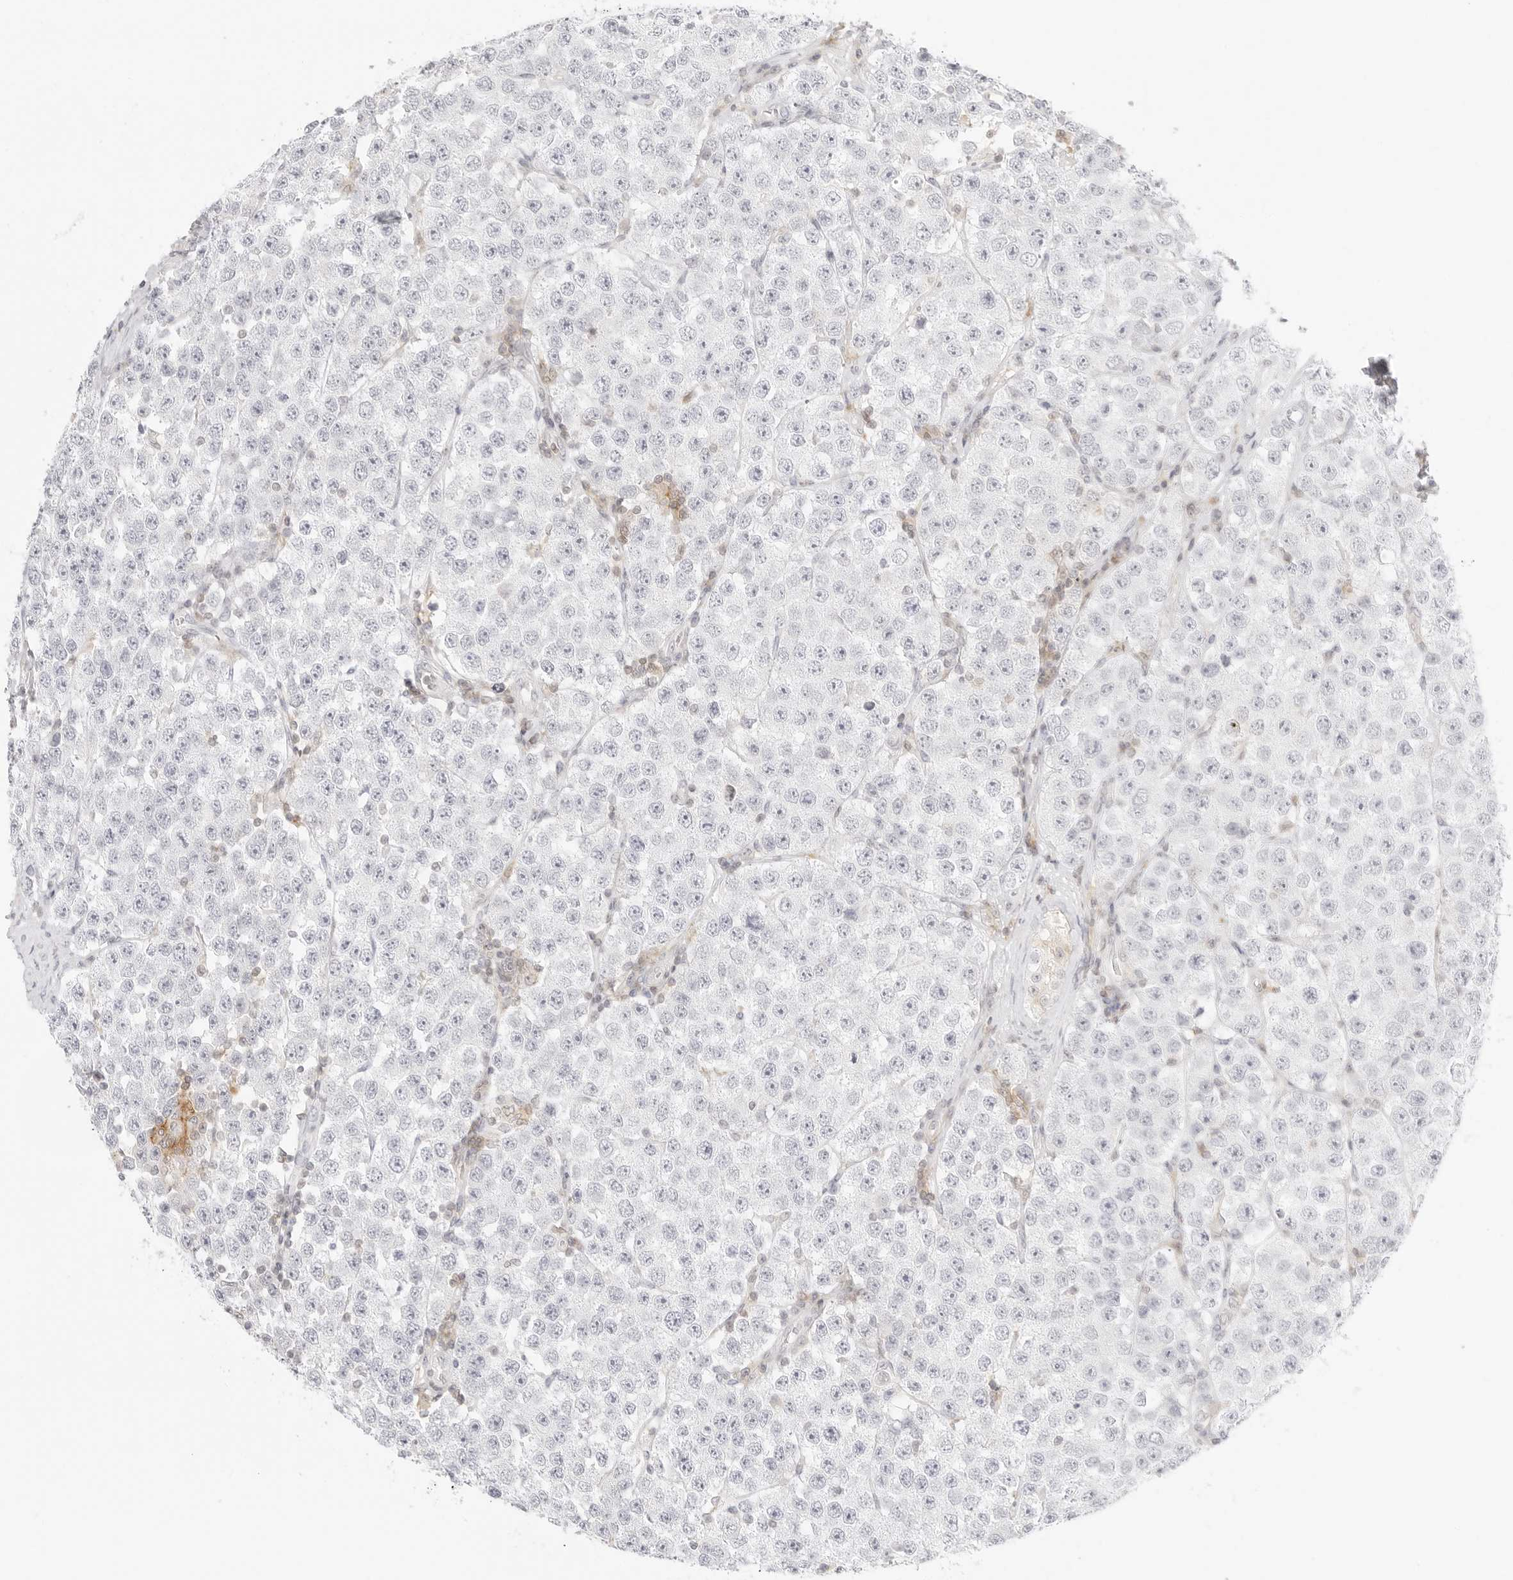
{"staining": {"intensity": "negative", "quantity": "none", "location": "none"}, "tissue": "testis cancer", "cell_type": "Tumor cells", "image_type": "cancer", "snomed": [{"axis": "morphology", "description": "Seminoma, NOS"}, {"axis": "topography", "description": "Testis"}], "caption": "DAB immunohistochemical staining of testis cancer shows no significant staining in tumor cells.", "gene": "TNFRSF14", "patient": {"sex": "male", "age": 28}}